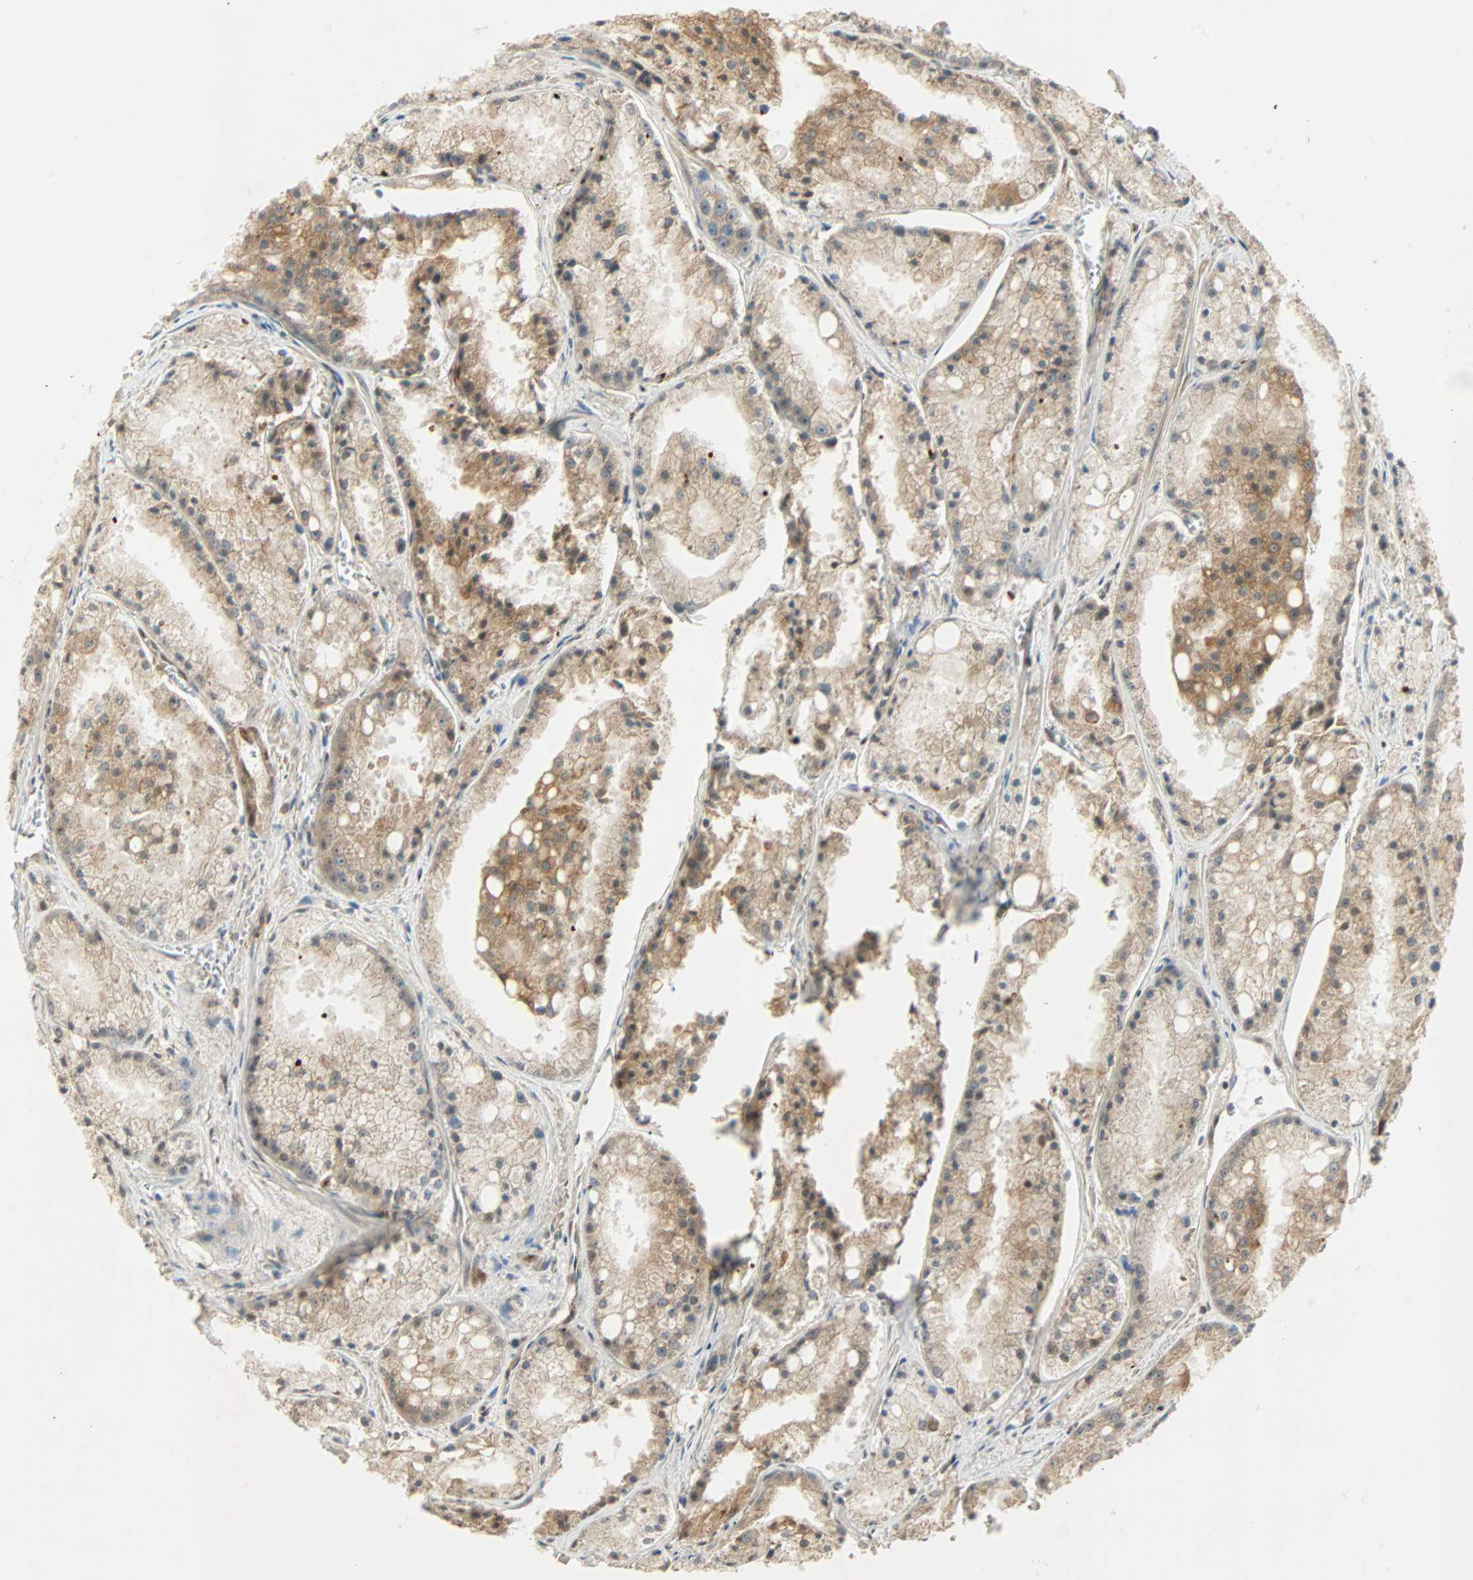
{"staining": {"intensity": "moderate", "quantity": ">75%", "location": "cytoplasmic/membranous"}, "tissue": "prostate cancer", "cell_type": "Tumor cells", "image_type": "cancer", "snomed": [{"axis": "morphology", "description": "Adenocarcinoma, Low grade"}, {"axis": "topography", "description": "Prostate"}], "caption": "This is a histology image of IHC staining of low-grade adenocarcinoma (prostate), which shows moderate positivity in the cytoplasmic/membranous of tumor cells.", "gene": "PNPLA6", "patient": {"sex": "male", "age": 64}}